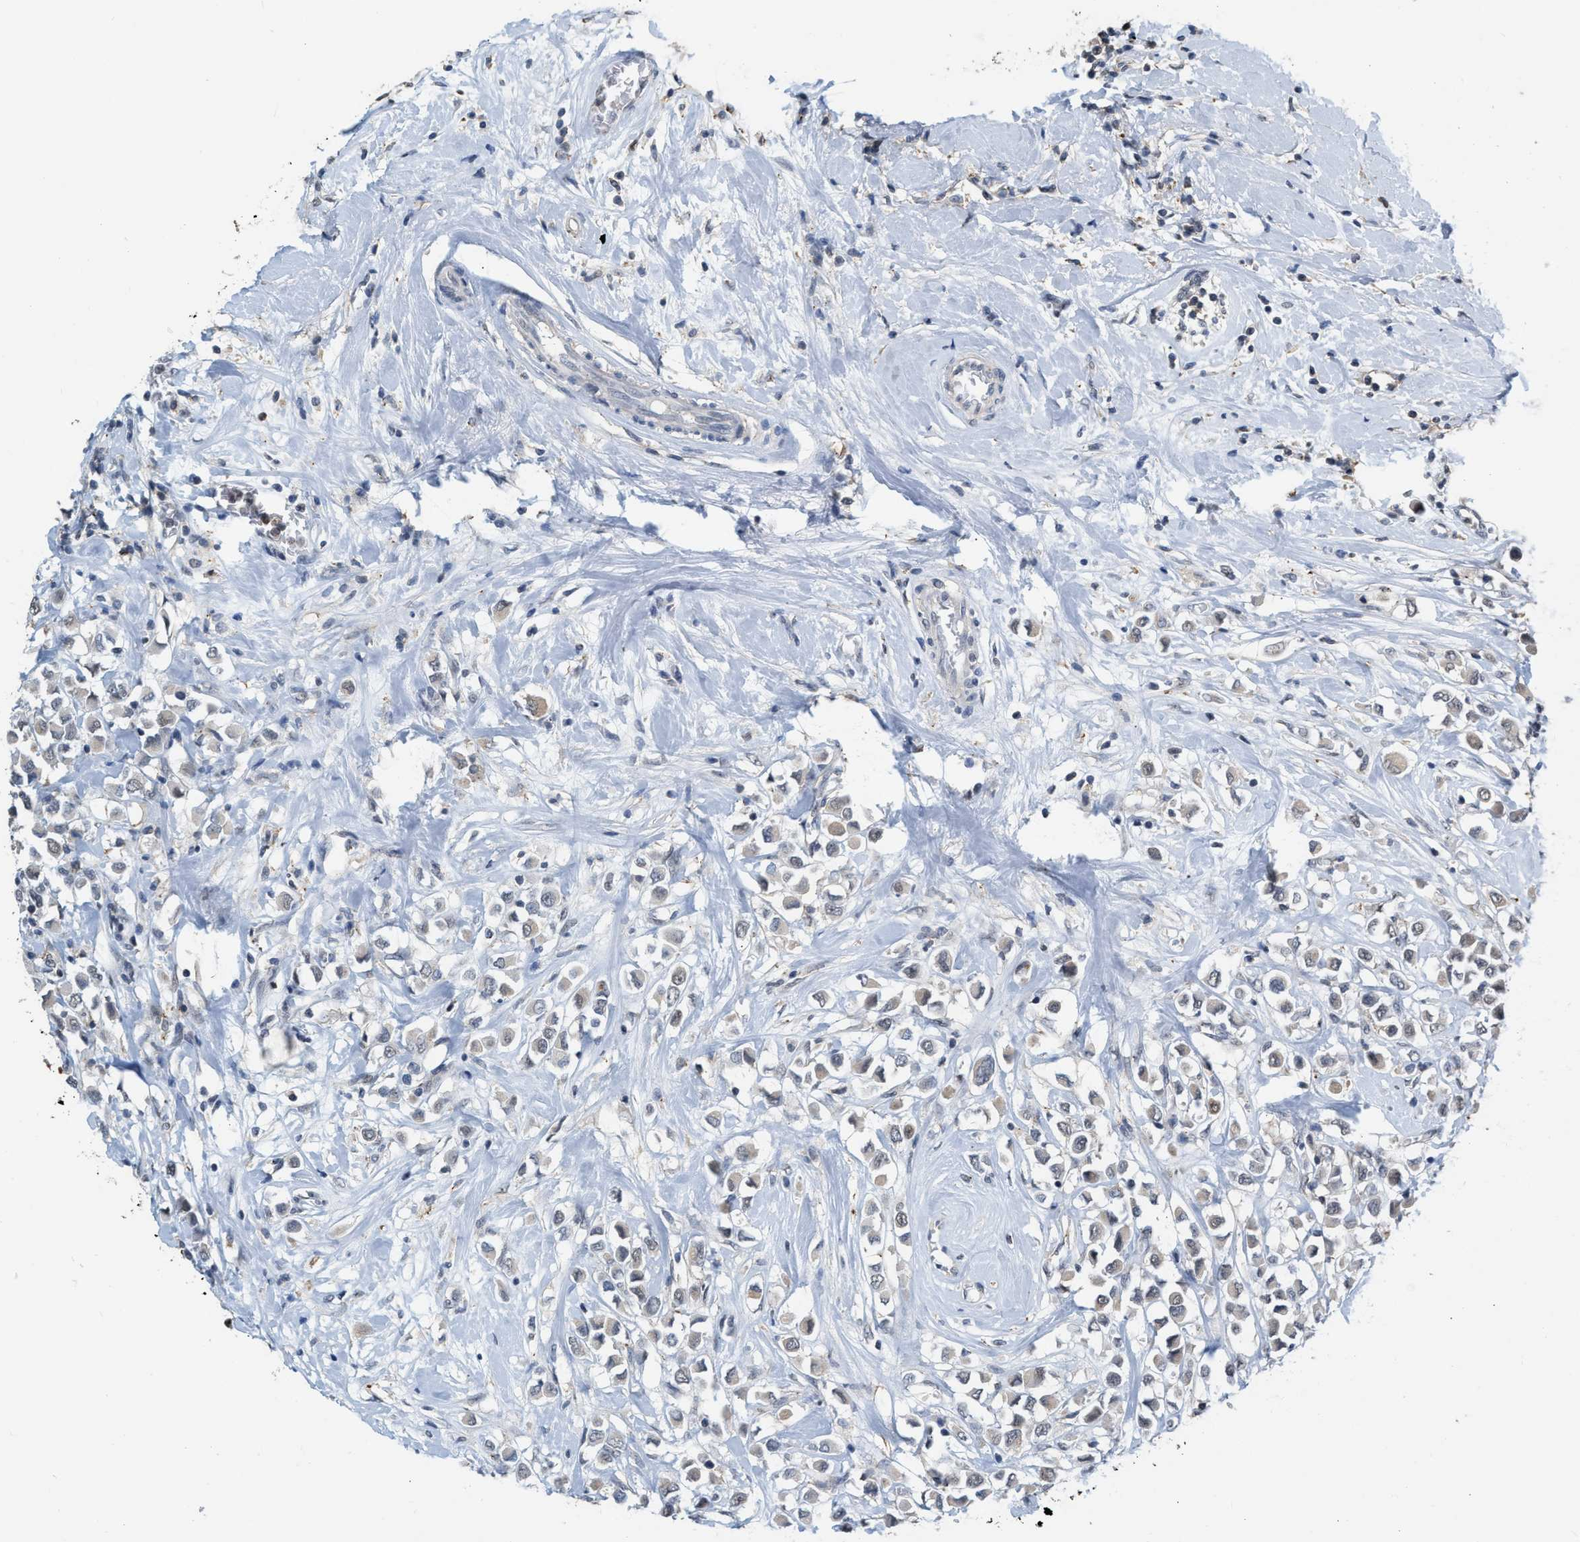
{"staining": {"intensity": "weak", "quantity": "25%-75%", "location": "cytoplasmic/membranous"}, "tissue": "breast cancer", "cell_type": "Tumor cells", "image_type": "cancer", "snomed": [{"axis": "morphology", "description": "Duct carcinoma"}, {"axis": "topography", "description": "Breast"}], "caption": "Human breast intraductal carcinoma stained with a protein marker reveals weak staining in tumor cells.", "gene": "BAIAP2L1", "patient": {"sex": "female", "age": 61}}